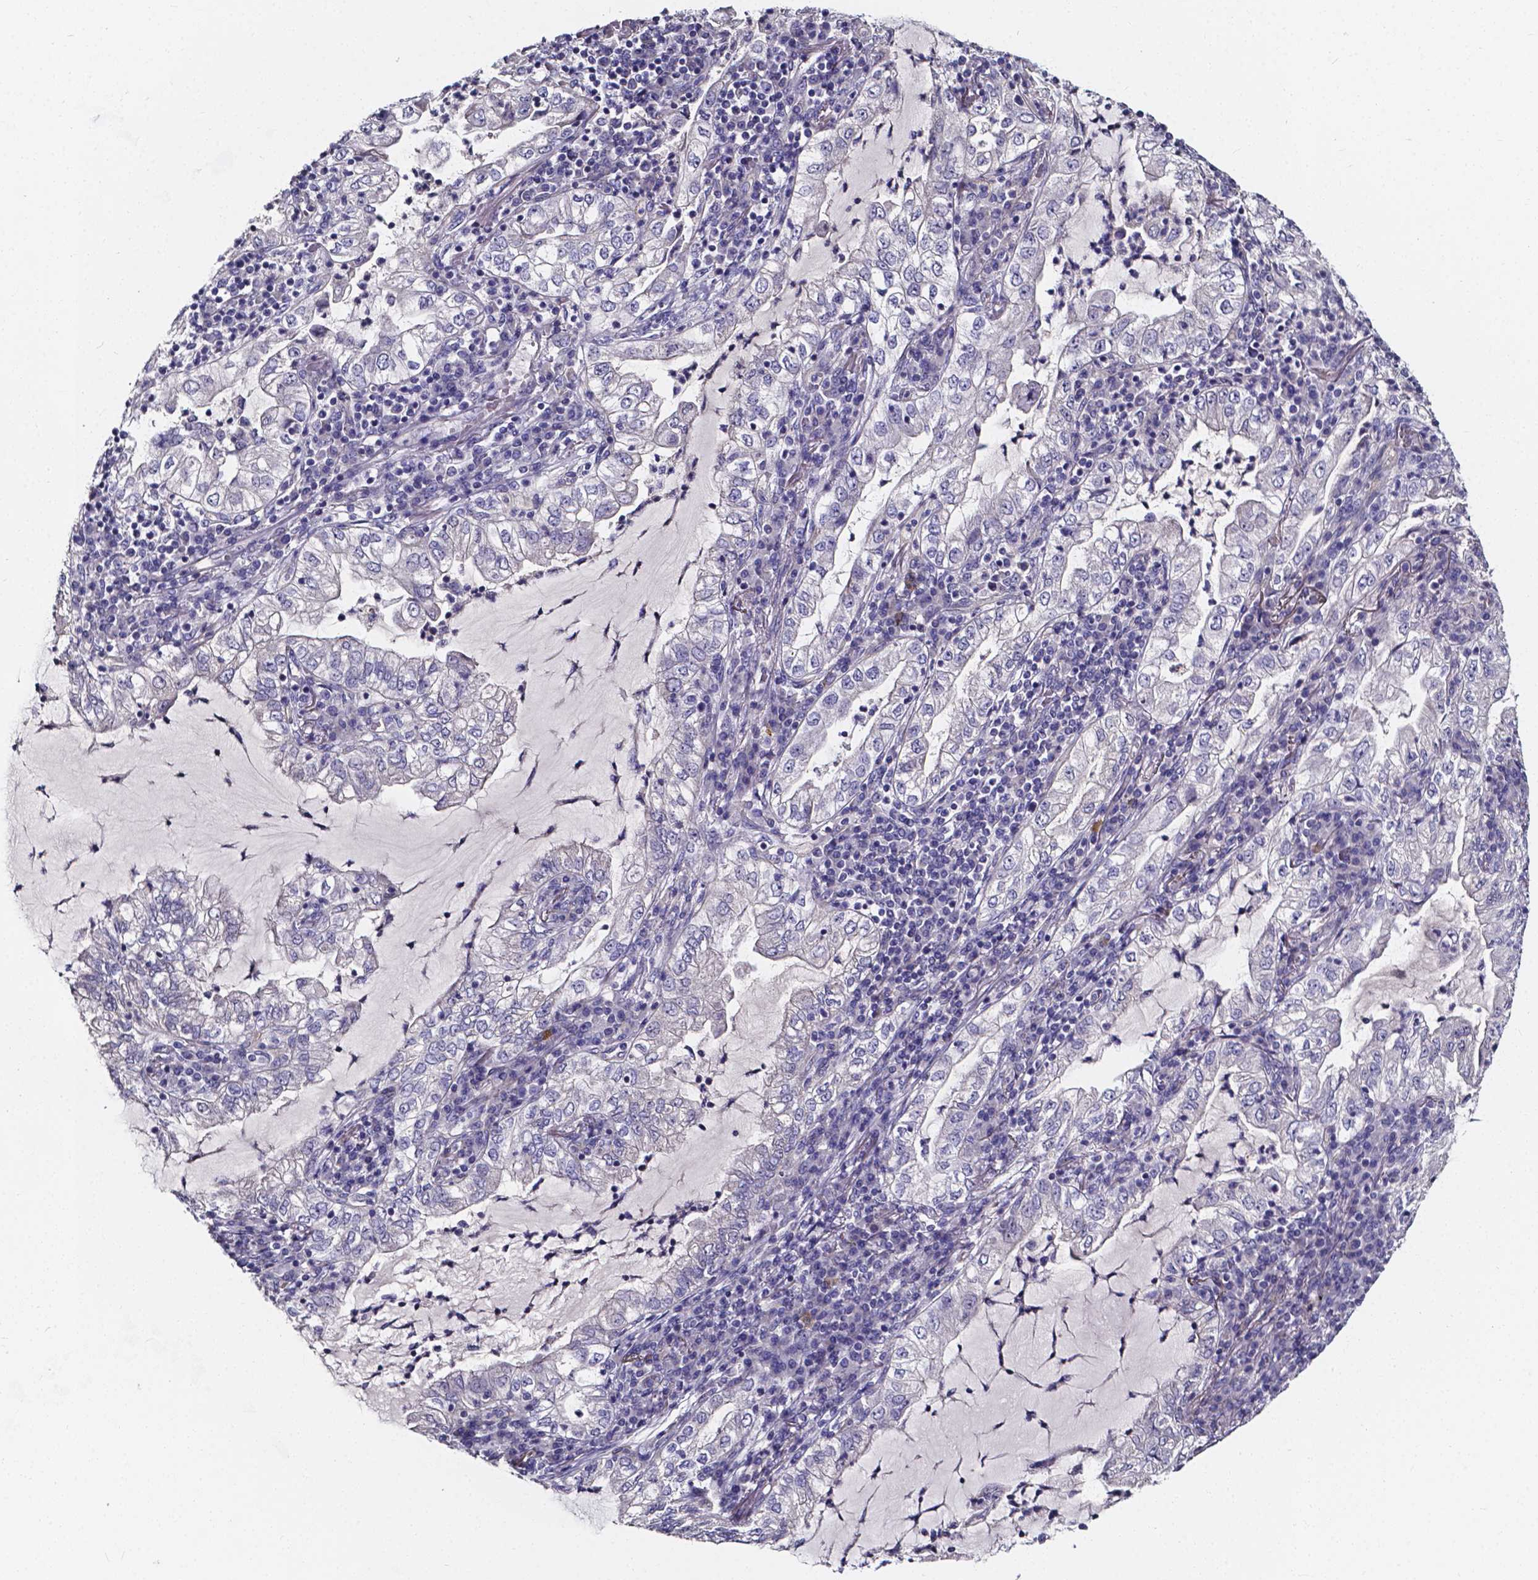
{"staining": {"intensity": "negative", "quantity": "none", "location": "none"}, "tissue": "lung cancer", "cell_type": "Tumor cells", "image_type": "cancer", "snomed": [{"axis": "morphology", "description": "Adenocarcinoma, NOS"}, {"axis": "topography", "description": "Lung"}], "caption": "The histopathology image demonstrates no significant staining in tumor cells of lung adenocarcinoma. (Immunohistochemistry, brightfield microscopy, high magnification).", "gene": "CACNG8", "patient": {"sex": "female", "age": 73}}